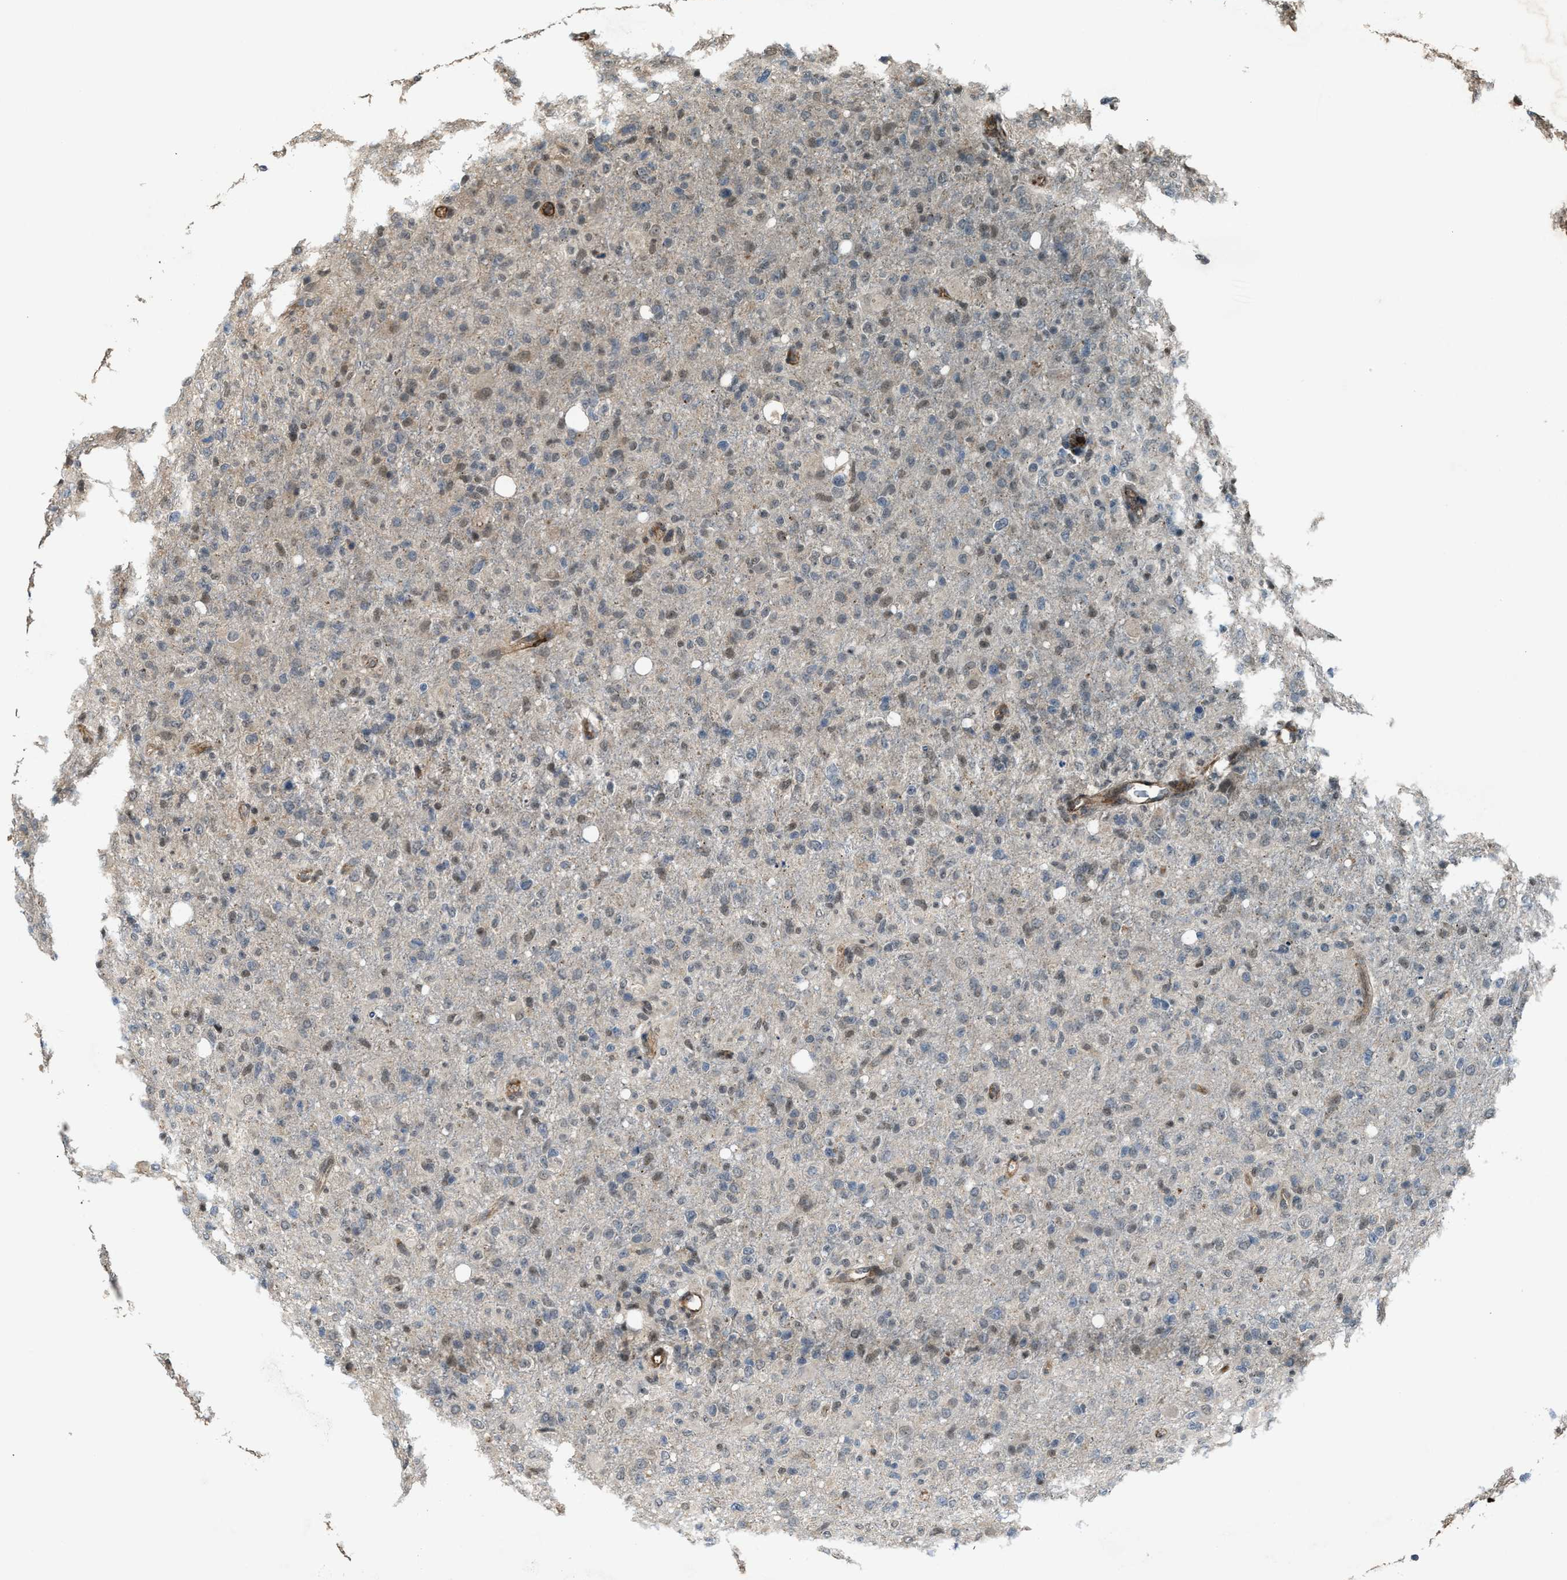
{"staining": {"intensity": "weak", "quantity": "<25%", "location": "nuclear"}, "tissue": "glioma", "cell_type": "Tumor cells", "image_type": "cancer", "snomed": [{"axis": "morphology", "description": "Glioma, malignant, High grade"}, {"axis": "topography", "description": "Brain"}], "caption": "There is no significant staining in tumor cells of glioma.", "gene": "DPF2", "patient": {"sex": "female", "age": 57}}